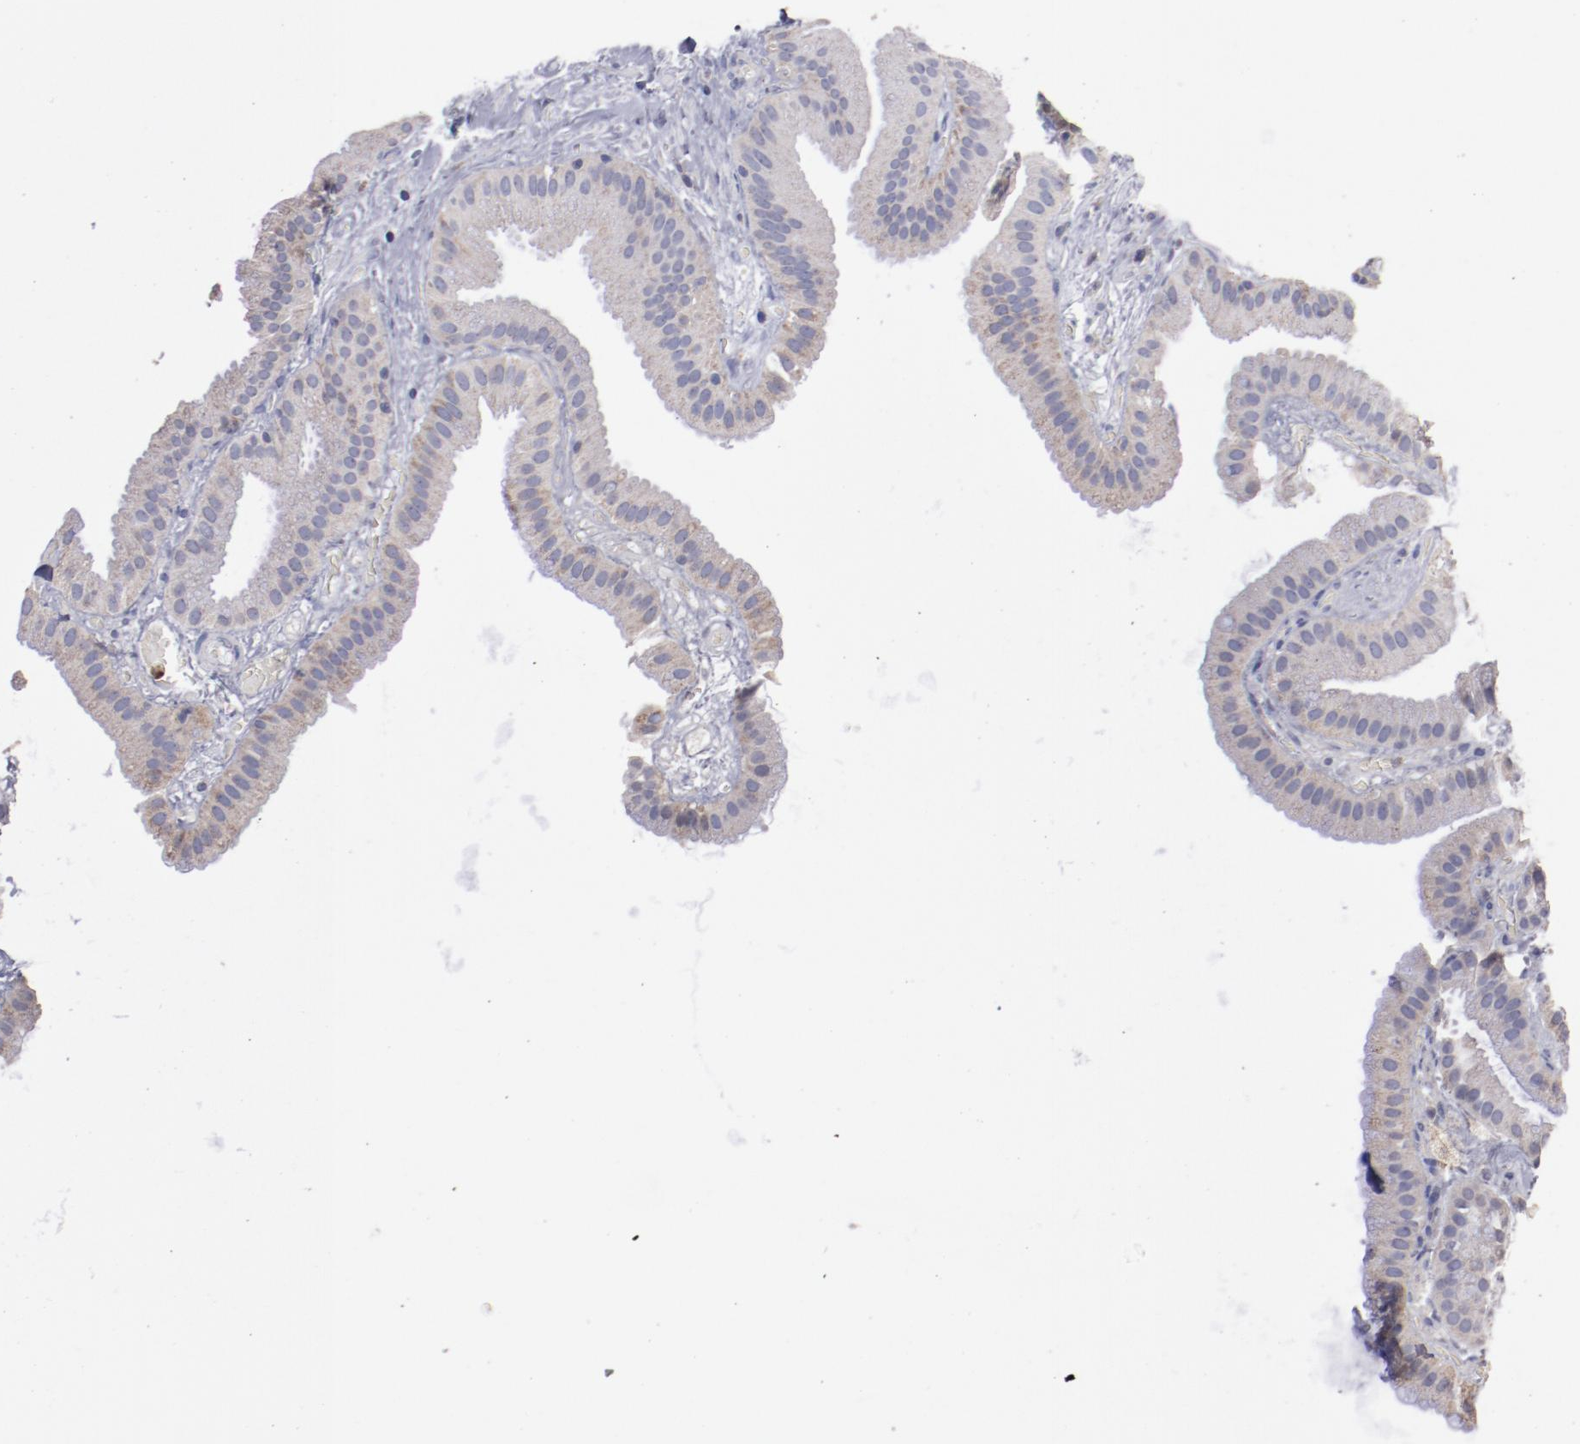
{"staining": {"intensity": "weak", "quantity": ">75%", "location": "cytoplasmic/membranous"}, "tissue": "gallbladder", "cell_type": "Glandular cells", "image_type": "normal", "snomed": [{"axis": "morphology", "description": "Normal tissue, NOS"}, {"axis": "topography", "description": "Gallbladder"}], "caption": "Protein expression analysis of unremarkable human gallbladder reveals weak cytoplasmic/membranous positivity in approximately >75% of glandular cells. (DAB = brown stain, brightfield microscopy at high magnification).", "gene": "FGR", "patient": {"sex": "female", "age": 63}}